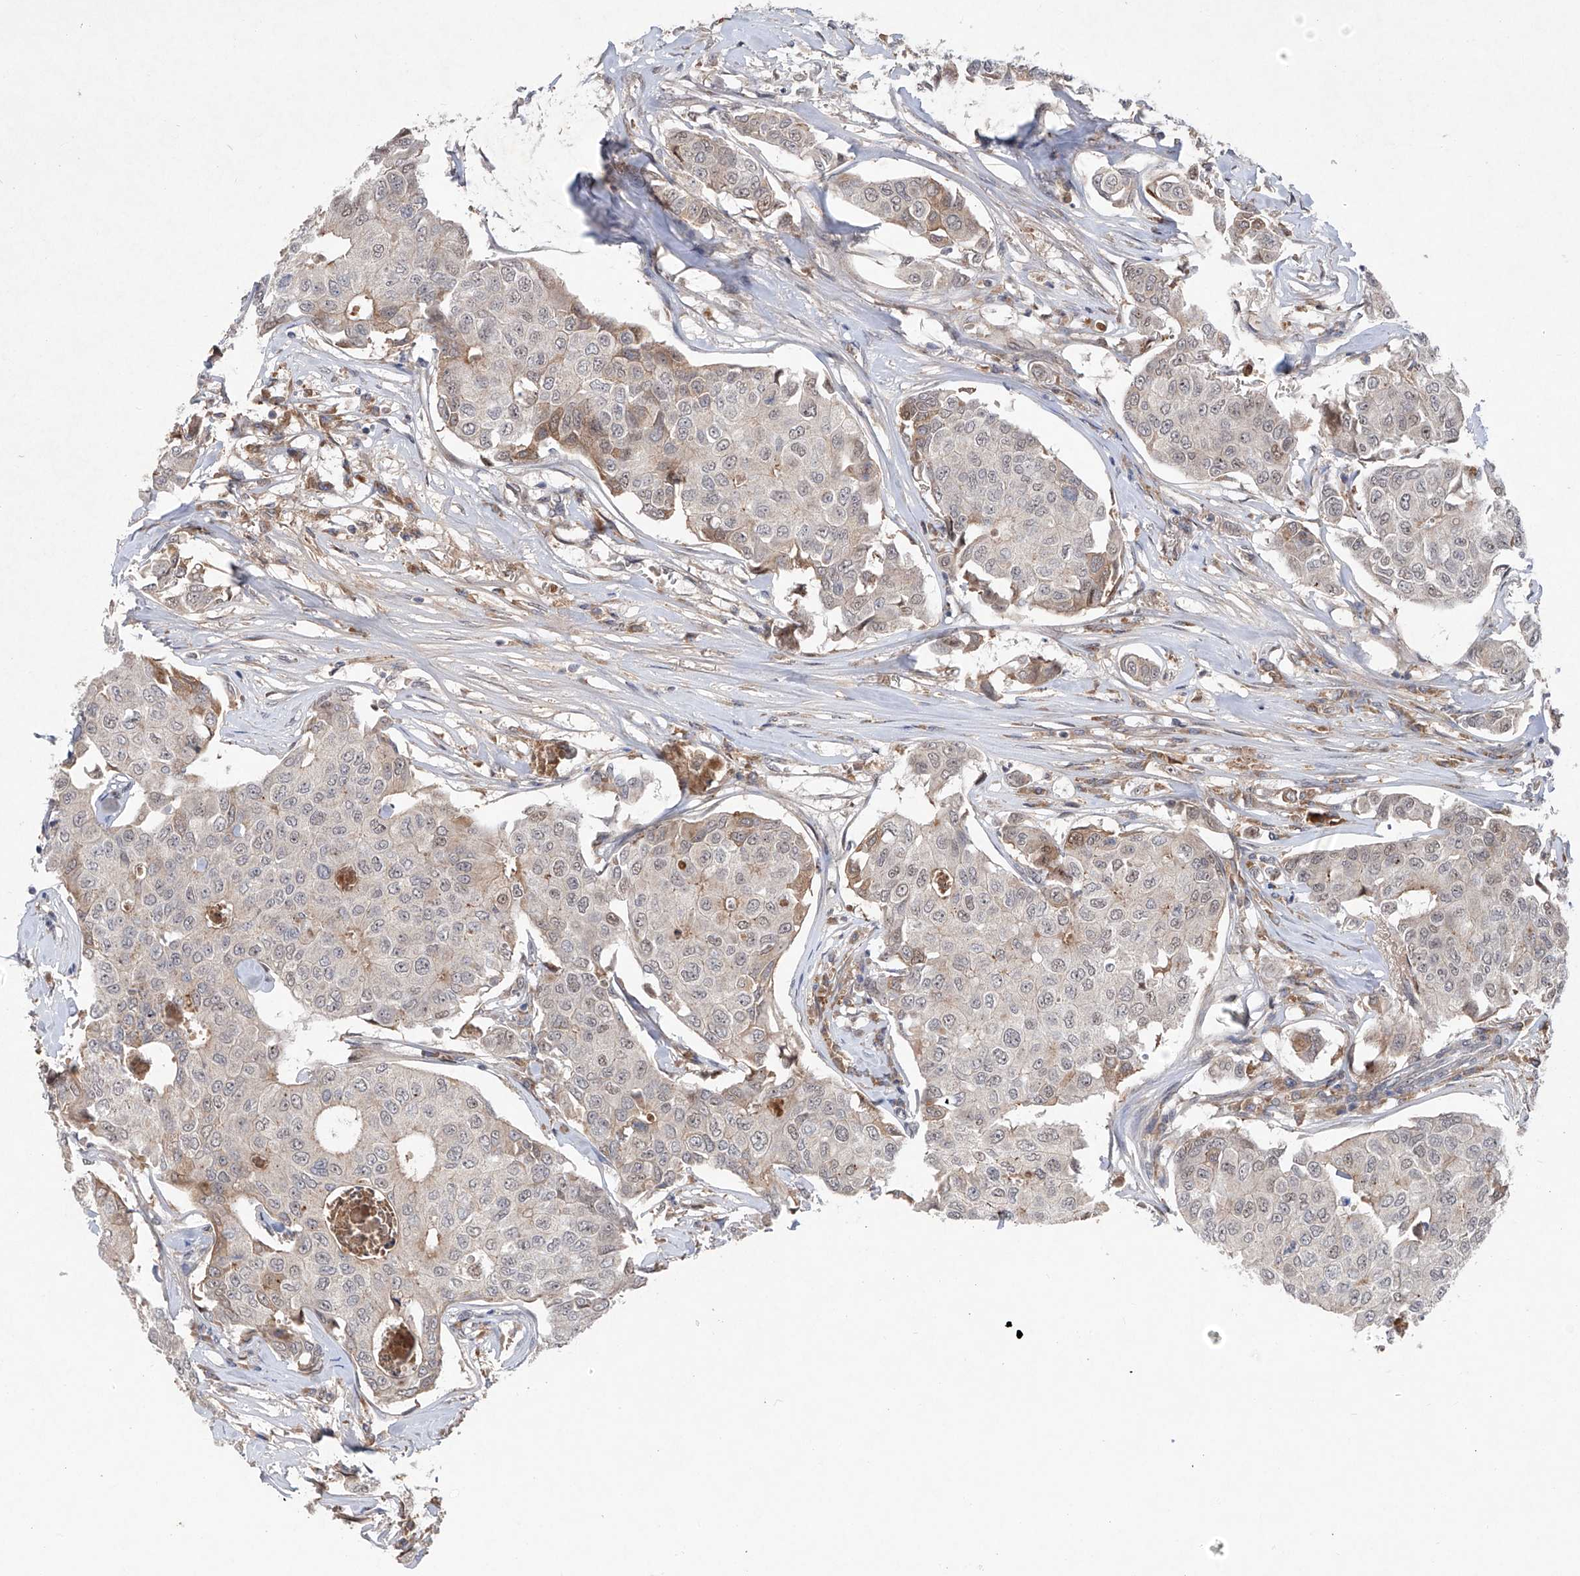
{"staining": {"intensity": "weak", "quantity": "<25%", "location": "cytoplasmic/membranous"}, "tissue": "breast cancer", "cell_type": "Tumor cells", "image_type": "cancer", "snomed": [{"axis": "morphology", "description": "Duct carcinoma"}, {"axis": "topography", "description": "Breast"}], "caption": "Micrograph shows no protein expression in tumor cells of infiltrating ductal carcinoma (breast) tissue. Nuclei are stained in blue.", "gene": "FAM135A", "patient": {"sex": "female", "age": 80}}